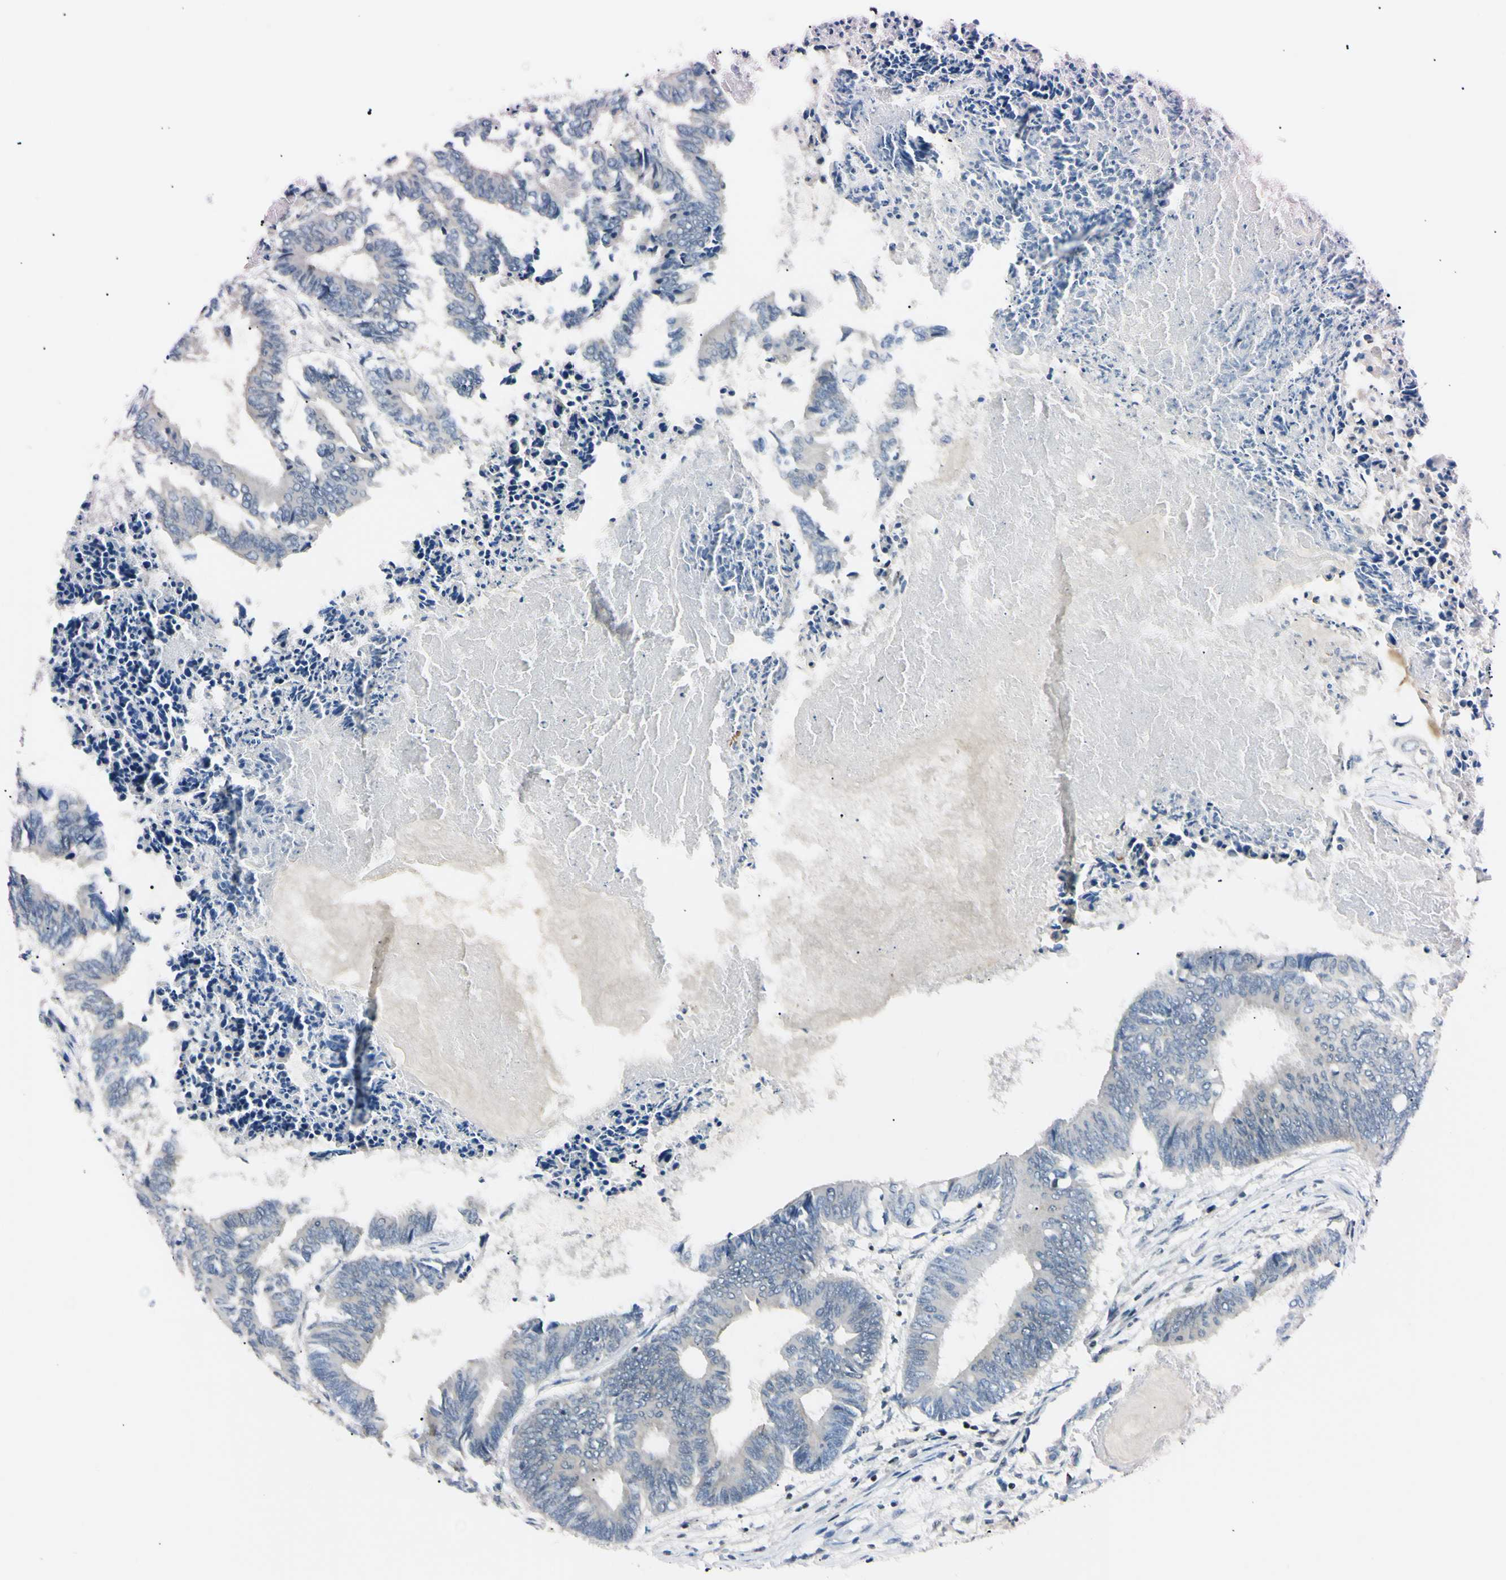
{"staining": {"intensity": "negative", "quantity": "none", "location": "none"}, "tissue": "colorectal cancer", "cell_type": "Tumor cells", "image_type": "cancer", "snomed": [{"axis": "morphology", "description": "Adenocarcinoma, NOS"}, {"axis": "topography", "description": "Rectum"}], "caption": "DAB (3,3'-diaminobenzidine) immunohistochemical staining of colorectal adenocarcinoma reveals no significant positivity in tumor cells.", "gene": "C1orf174", "patient": {"sex": "male", "age": 63}}